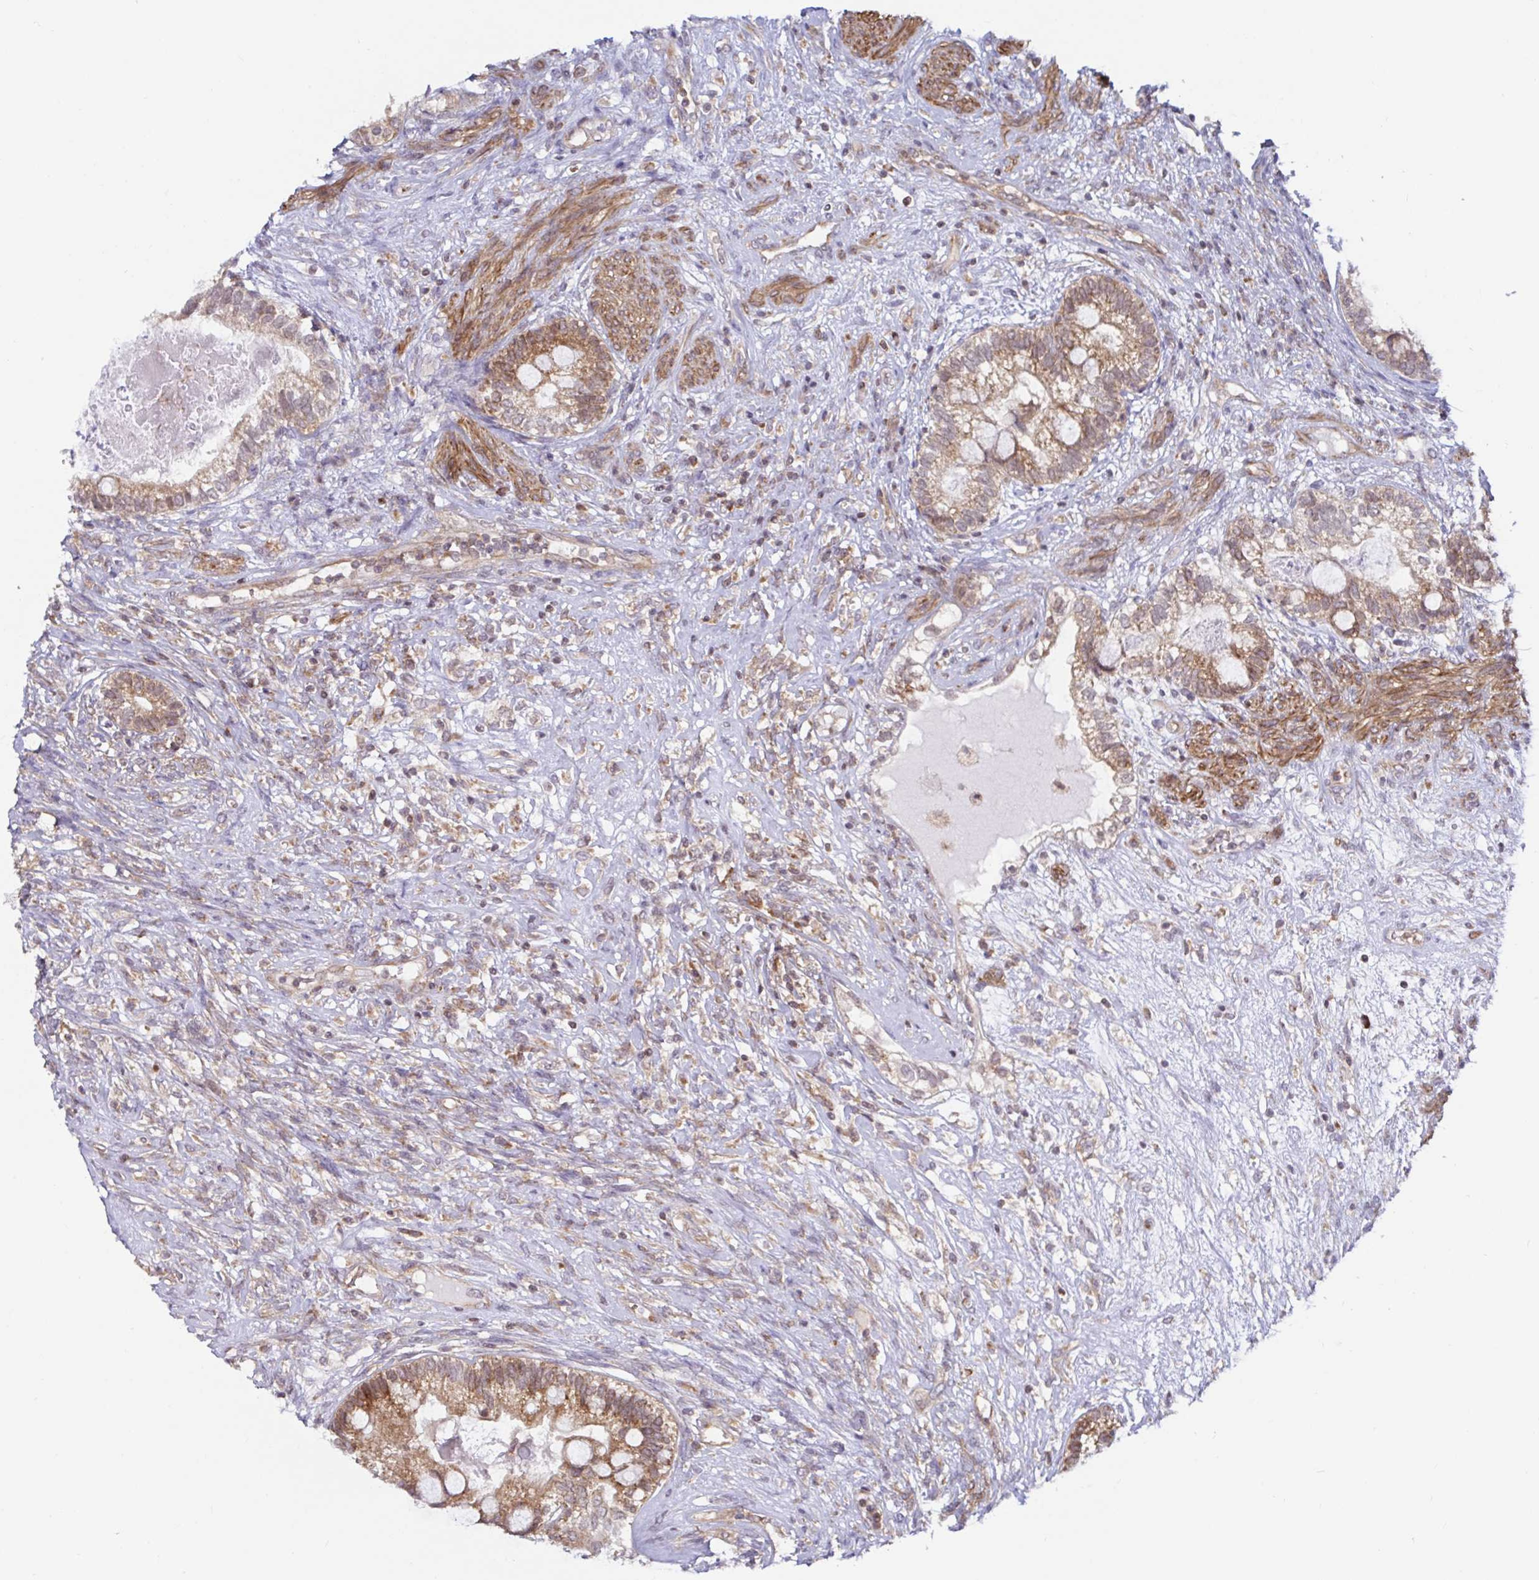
{"staining": {"intensity": "weak", "quantity": ">75%", "location": "cytoplasmic/membranous"}, "tissue": "testis cancer", "cell_type": "Tumor cells", "image_type": "cancer", "snomed": [{"axis": "morphology", "description": "Seminoma, NOS"}, {"axis": "morphology", "description": "Carcinoma, Embryonal, NOS"}, {"axis": "topography", "description": "Testis"}], "caption": "Tumor cells exhibit low levels of weak cytoplasmic/membranous staining in approximately >75% of cells in human embryonal carcinoma (testis).", "gene": "LARP1", "patient": {"sex": "male", "age": 41}}